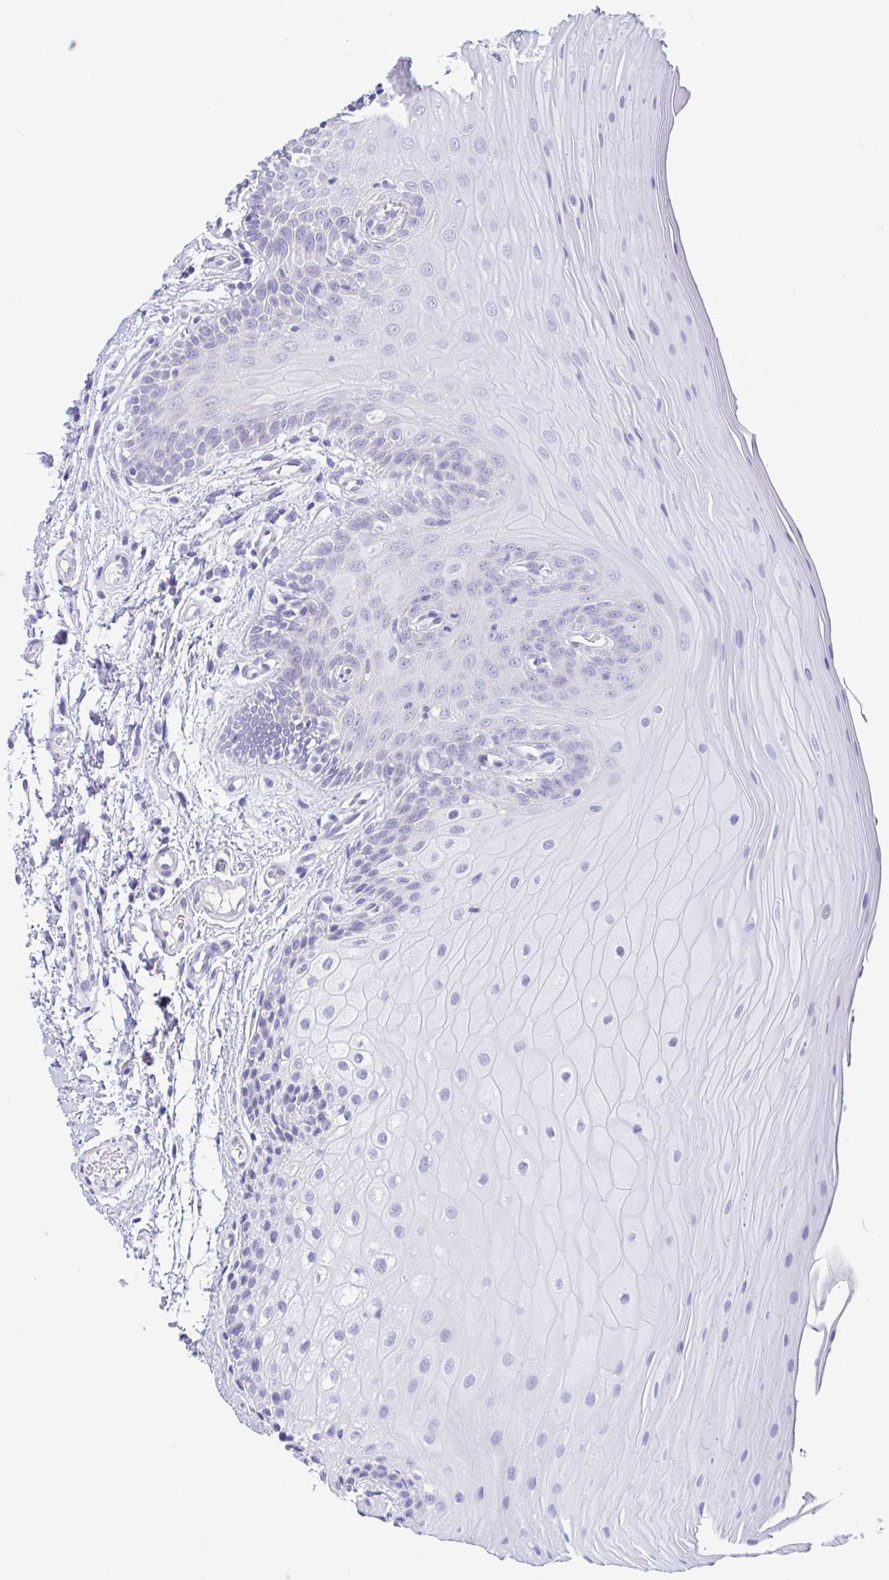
{"staining": {"intensity": "negative", "quantity": "none", "location": "none"}, "tissue": "oral mucosa", "cell_type": "Squamous epithelial cells", "image_type": "normal", "snomed": [{"axis": "morphology", "description": "Normal tissue, NOS"}, {"axis": "topography", "description": "Oral tissue"}, {"axis": "topography", "description": "Tounge, NOS"}, {"axis": "topography", "description": "Head-Neck"}], "caption": "Immunohistochemical staining of unremarkable human oral mucosa demonstrates no significant staining in squamous epithelial cells. (IHC, brightfield microscopy, high magnification).", "gene": "OR6N2", "patient": {"sex": "female", "age": 84}}